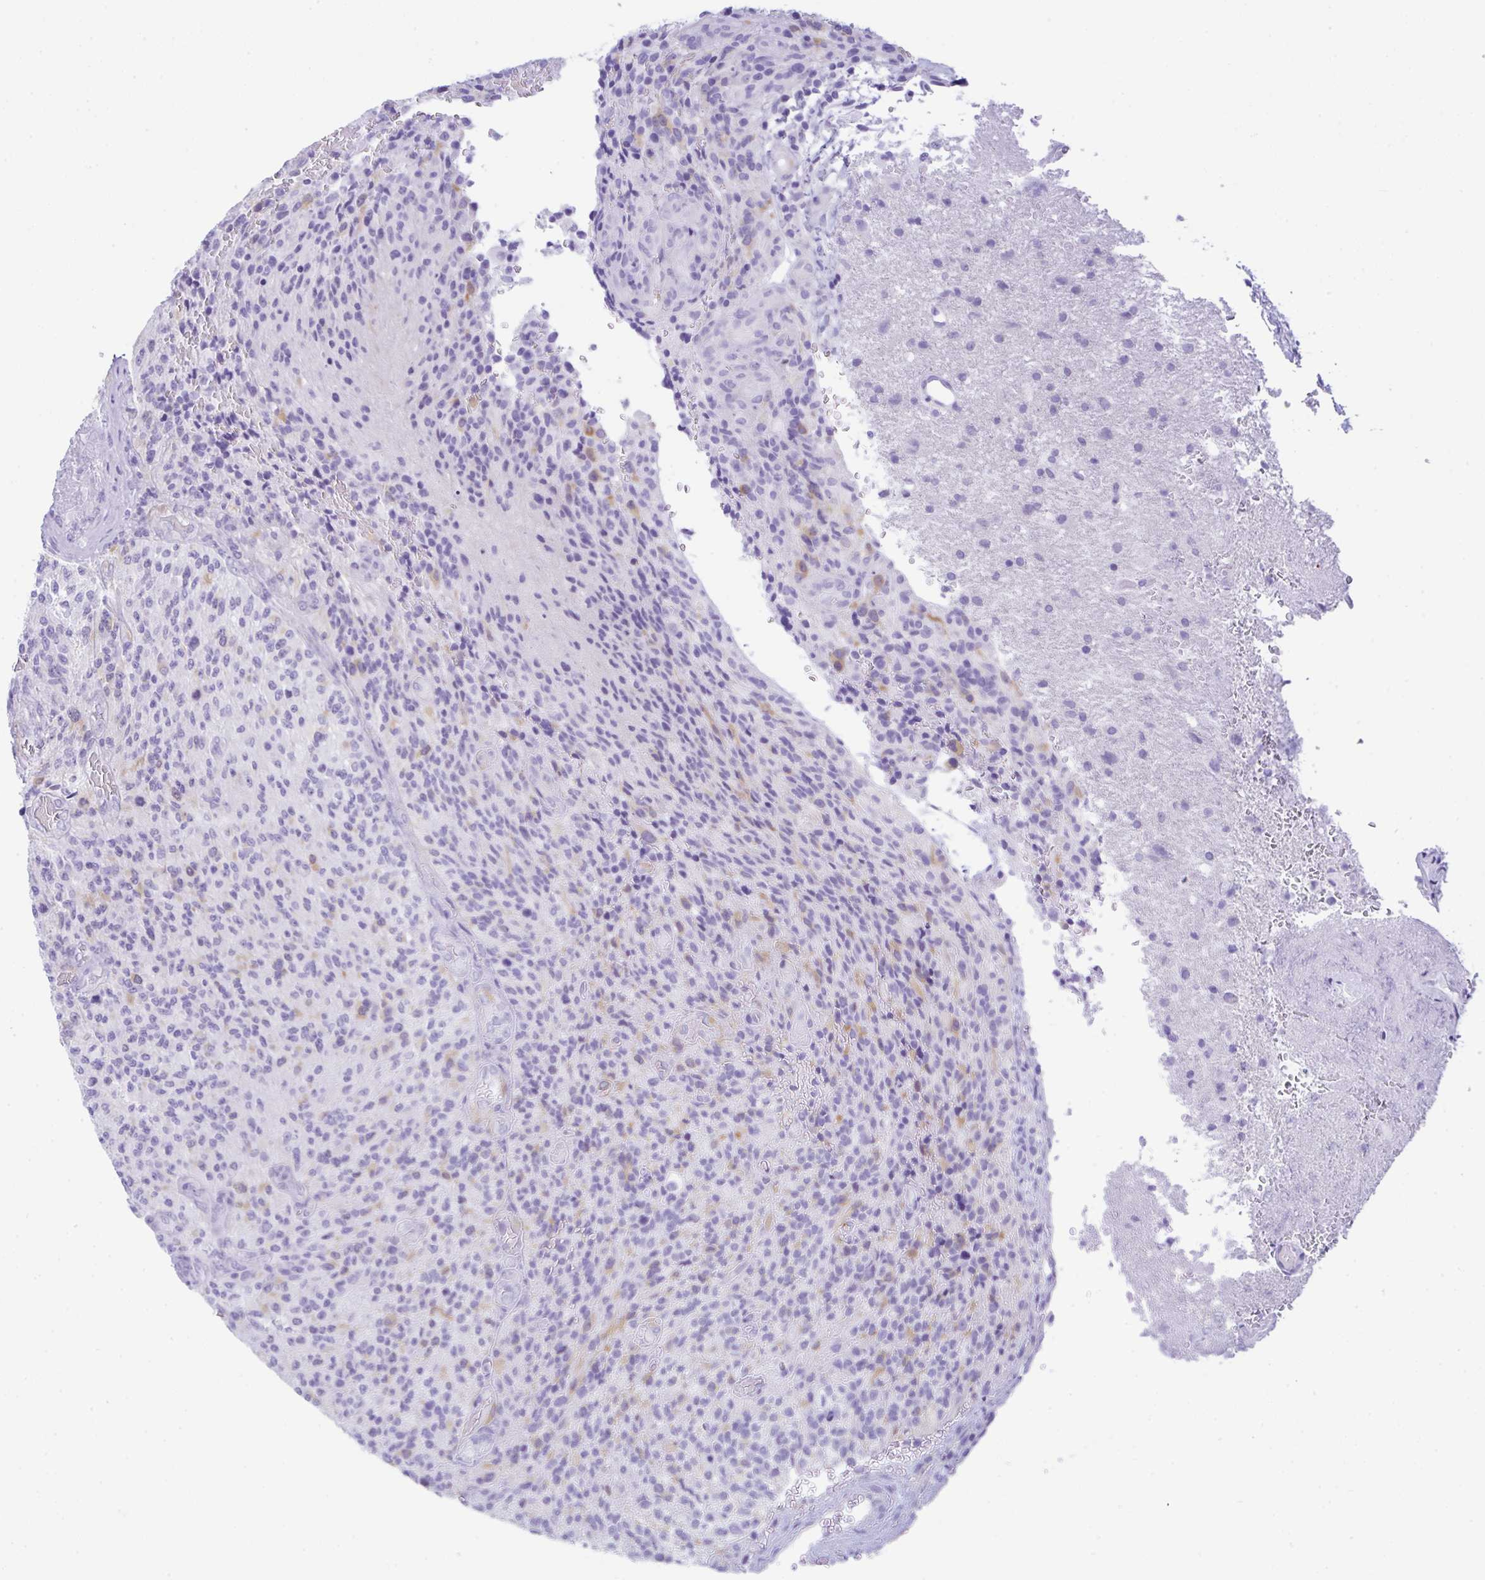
{"staining": {"intensity": "weak", "quantity": "<25%", "location": "cytoplasmic/membranous"}, "tissue": "glioma", "cell_type": "Tumor cells", "image_type": "cancer", "snomed": [{"axis": "morphology", "description": "Normal tissue, NOS"}, {"axis": "morphology", "description": "Glioma, malignant, High grade"}, {"axis": "topography", "description": "Cerebral cortex"}], "caption": "Human malignant high-grade glioma stained for a protein using immunohistochemistry shows no staining in tumor cells.", "gene": "RRM2", "patient": {"sex": "male", "age": 56}}